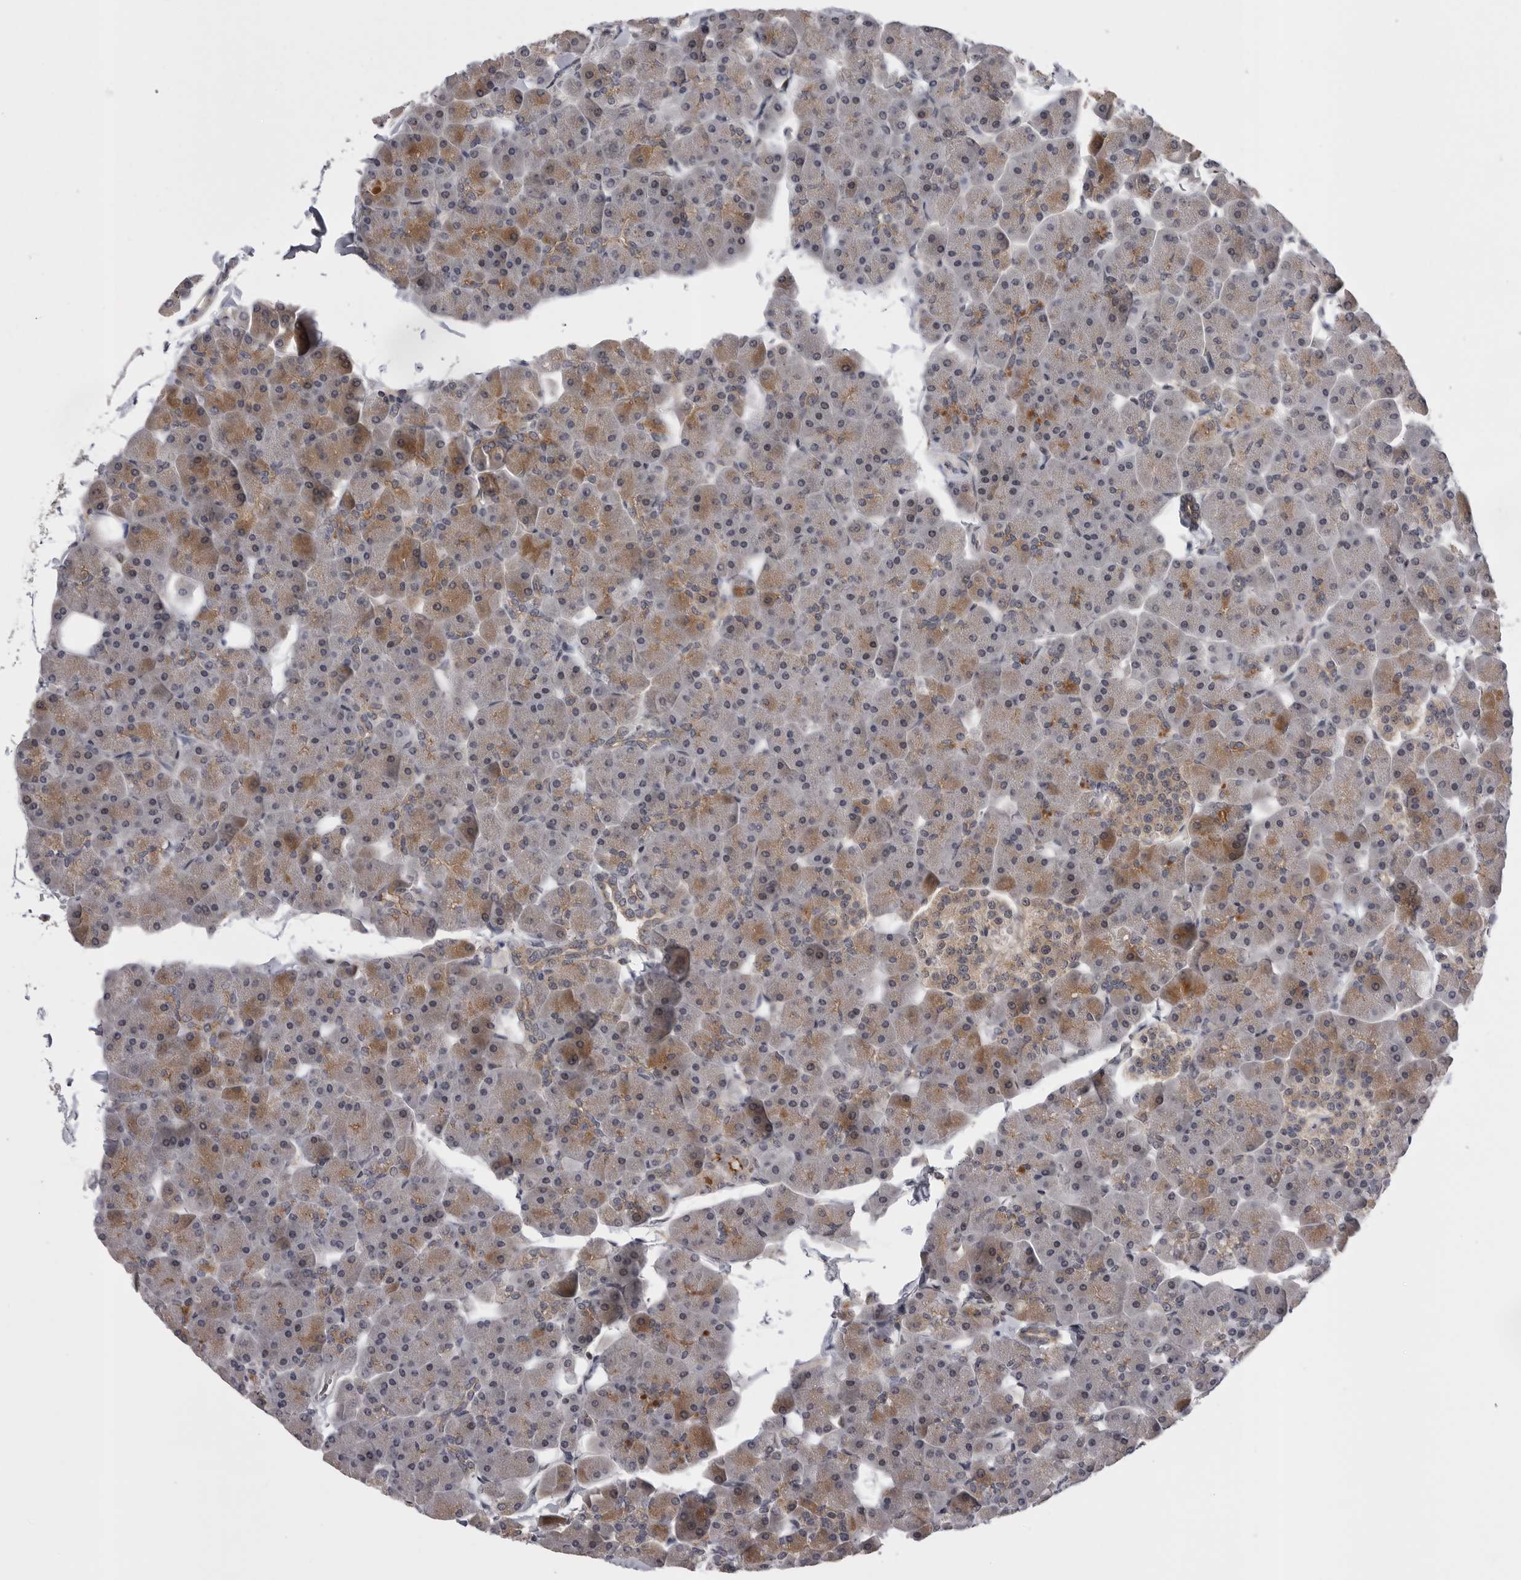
{"staining": {"intensity": "moderate", "quantity": "25%-75%", "location": "cytoplasmic/membranous"}, "tissue": "pancreas", "cell_type": "Exocrine glandular cells", "image_type": "normal", "snomed": [{"axis": "morphology", "description": "Normal tissue, NOS"}, {"axis": "topography", "description": "Pancreas"}], "caption": "Immunohistochemistry (IHC) histopathology image of unremarkable human pancreas stained for a protein (brown), which demonstrates medium levels of moderate cytoplasmic/membranous expression in about 25%-75% of exocrine glandular cells.", "gene": "AOAH", "patient": {"sex": "male", "age": 35}}